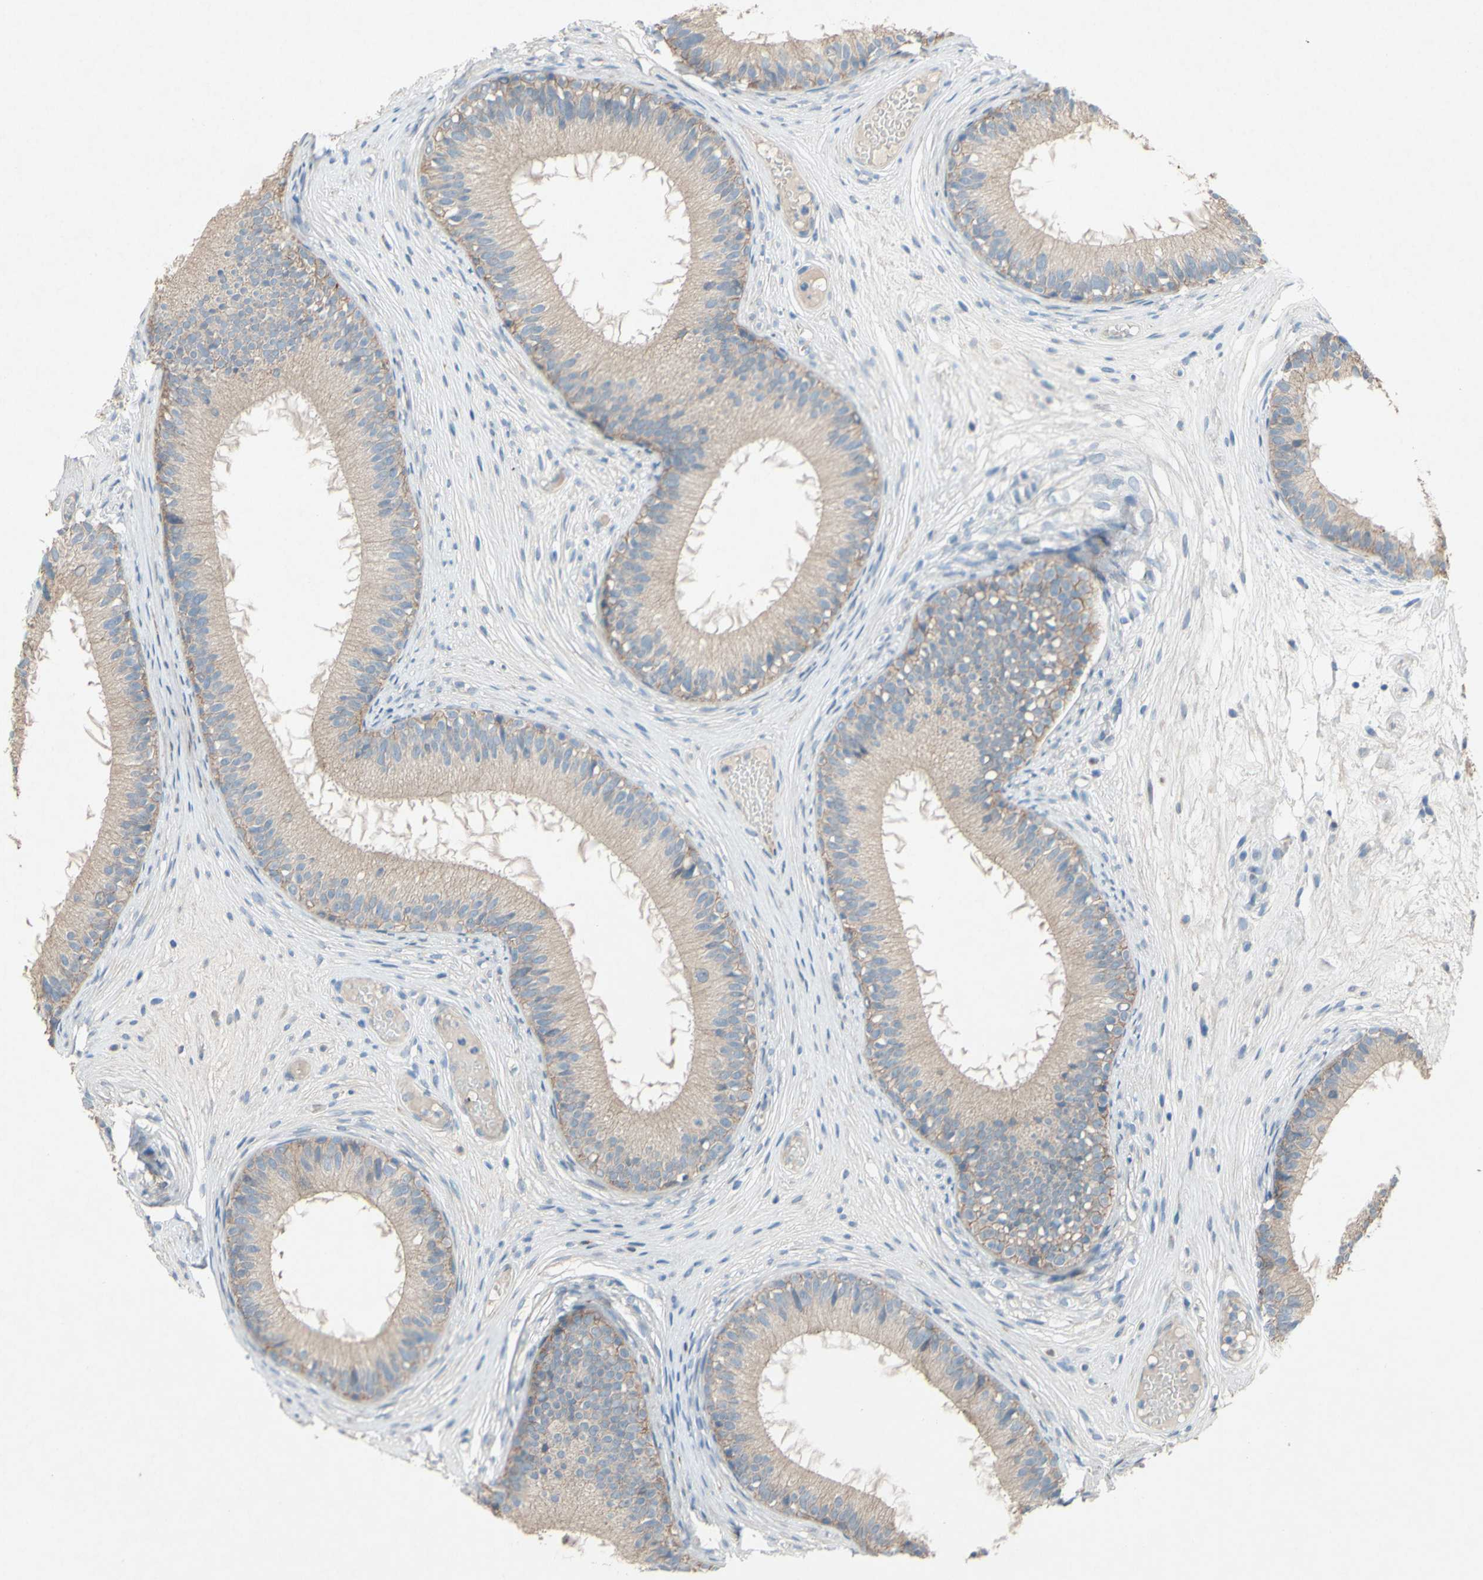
{"staining": {"intensity": "weak", "quantity": ">75%", "location": "cytoplasmic/membranous"}, "tissue": "epididymis", "cell_type": "Glandular cells", "image_type": "normal", "snomed": [{"axis": "morphology", "description": "Normal tissue, NOS"}, {"axis": "morphology", "description": "Atrophy, NOS"}, {"axis": "topography", "description": "Testis"}, {"axis": "topography", "description": "Epididymis"}], "caption": "Benign epididymis demonstrates weak cytoplasmic/membranous expression in approximately >75% of glandular cells (Stains: DAB in brown, nuclei in blue, Microscopy: brightfield microscopy at high magnification)..", "gene": "CDCP1", "patient": {"sex": "male", "age": 18}}